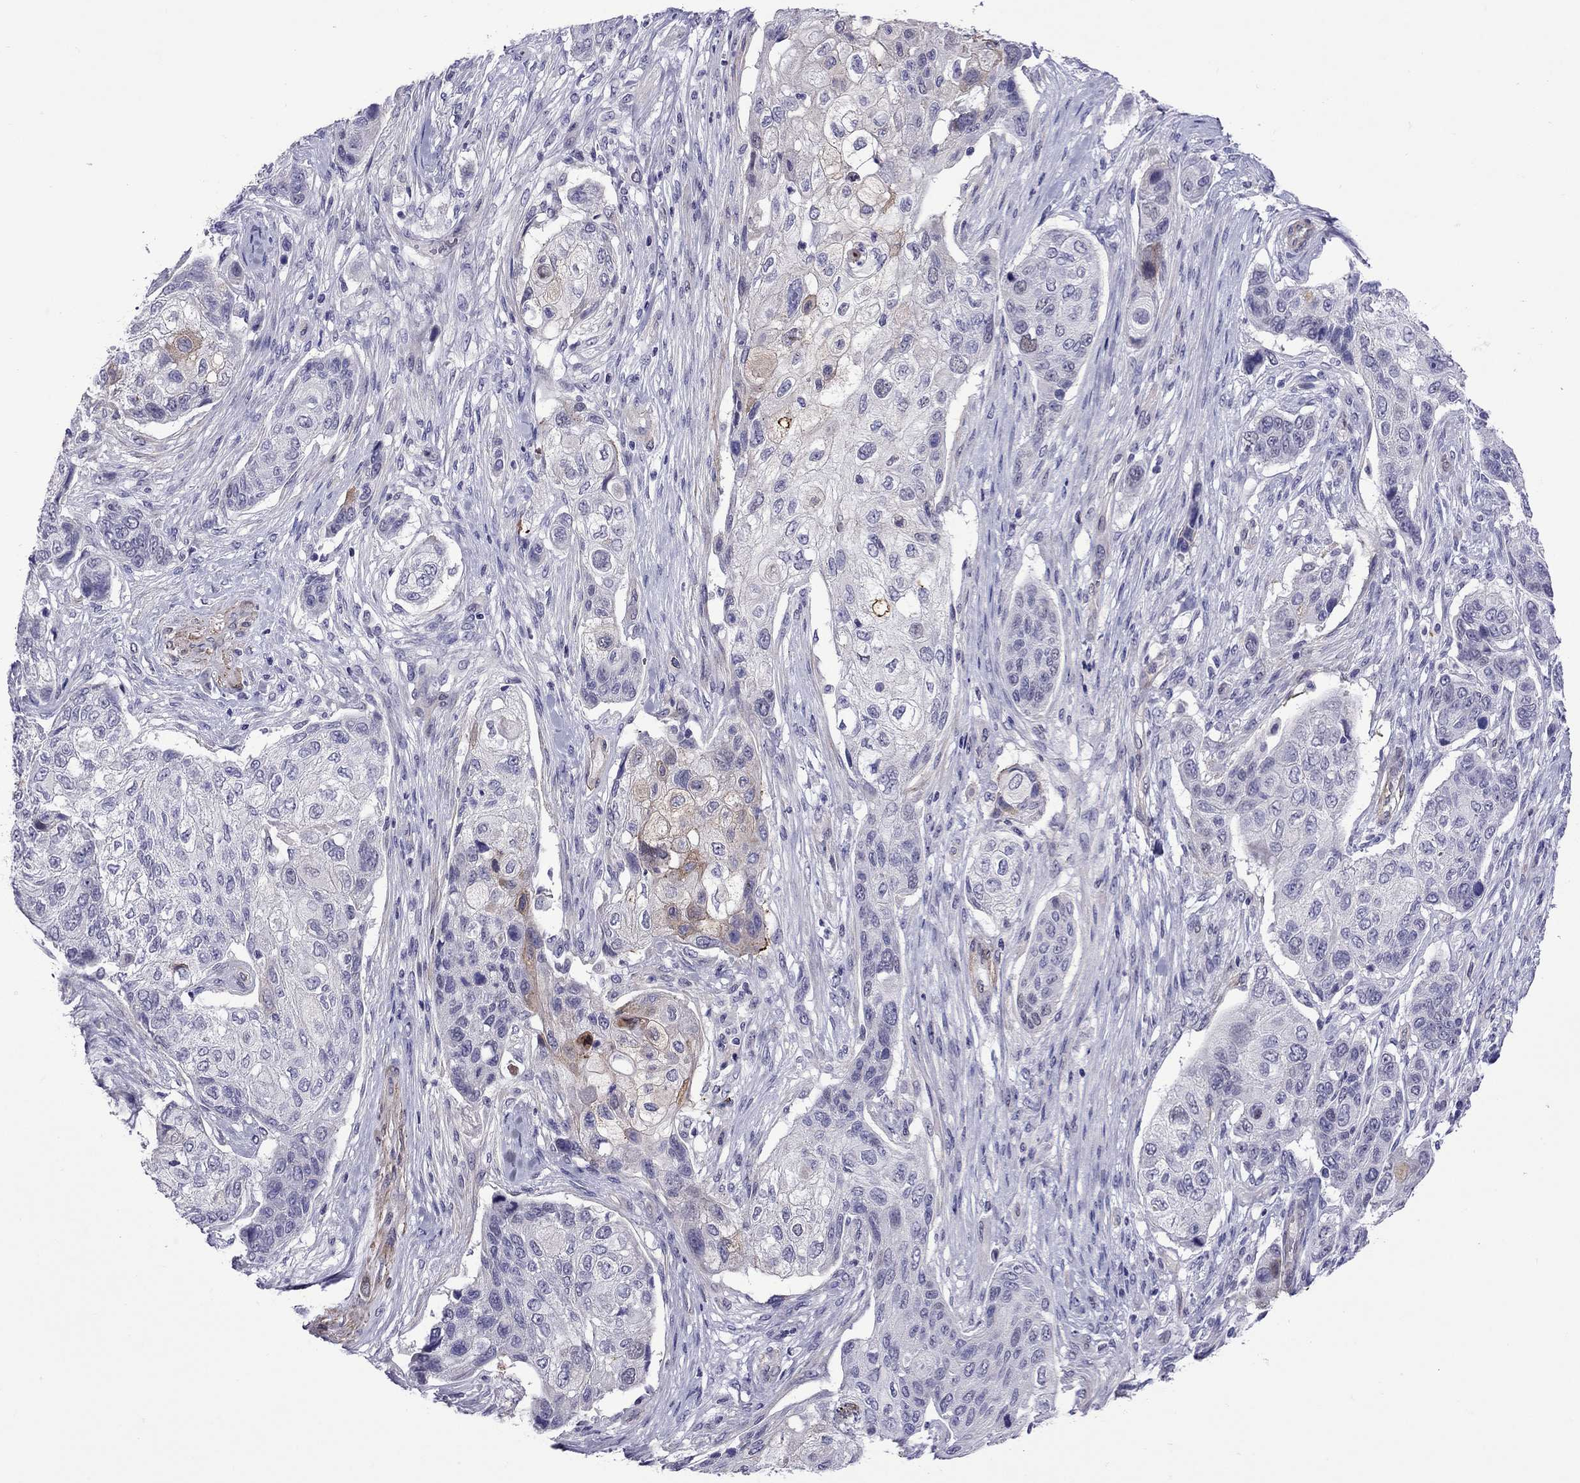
{"staining": {"intensity": "weak", "quantity": "<25%", "location": "cytoplasmic/membranous"}, "tissue": "lung cancer", "cell_type": "Tumor cells", "image_type": "cancer", "snomed": [{"axis": "morphology", "description": "Normal tissue, NOS"}, {"axis": "morphology", "description": "Squamous cell carcinoma, NOS"}, {"axis": "topography", "description": "Bronchus"}, {"axis": "topography", "description": "Lung"}], "caption": "Squamous cell carcinoma (lung) was stained to show a protein in brown. There is no significant staining in tumor cells.", "gene": "CHRNA5", "patient": {"sex": "male", "age": 69}}